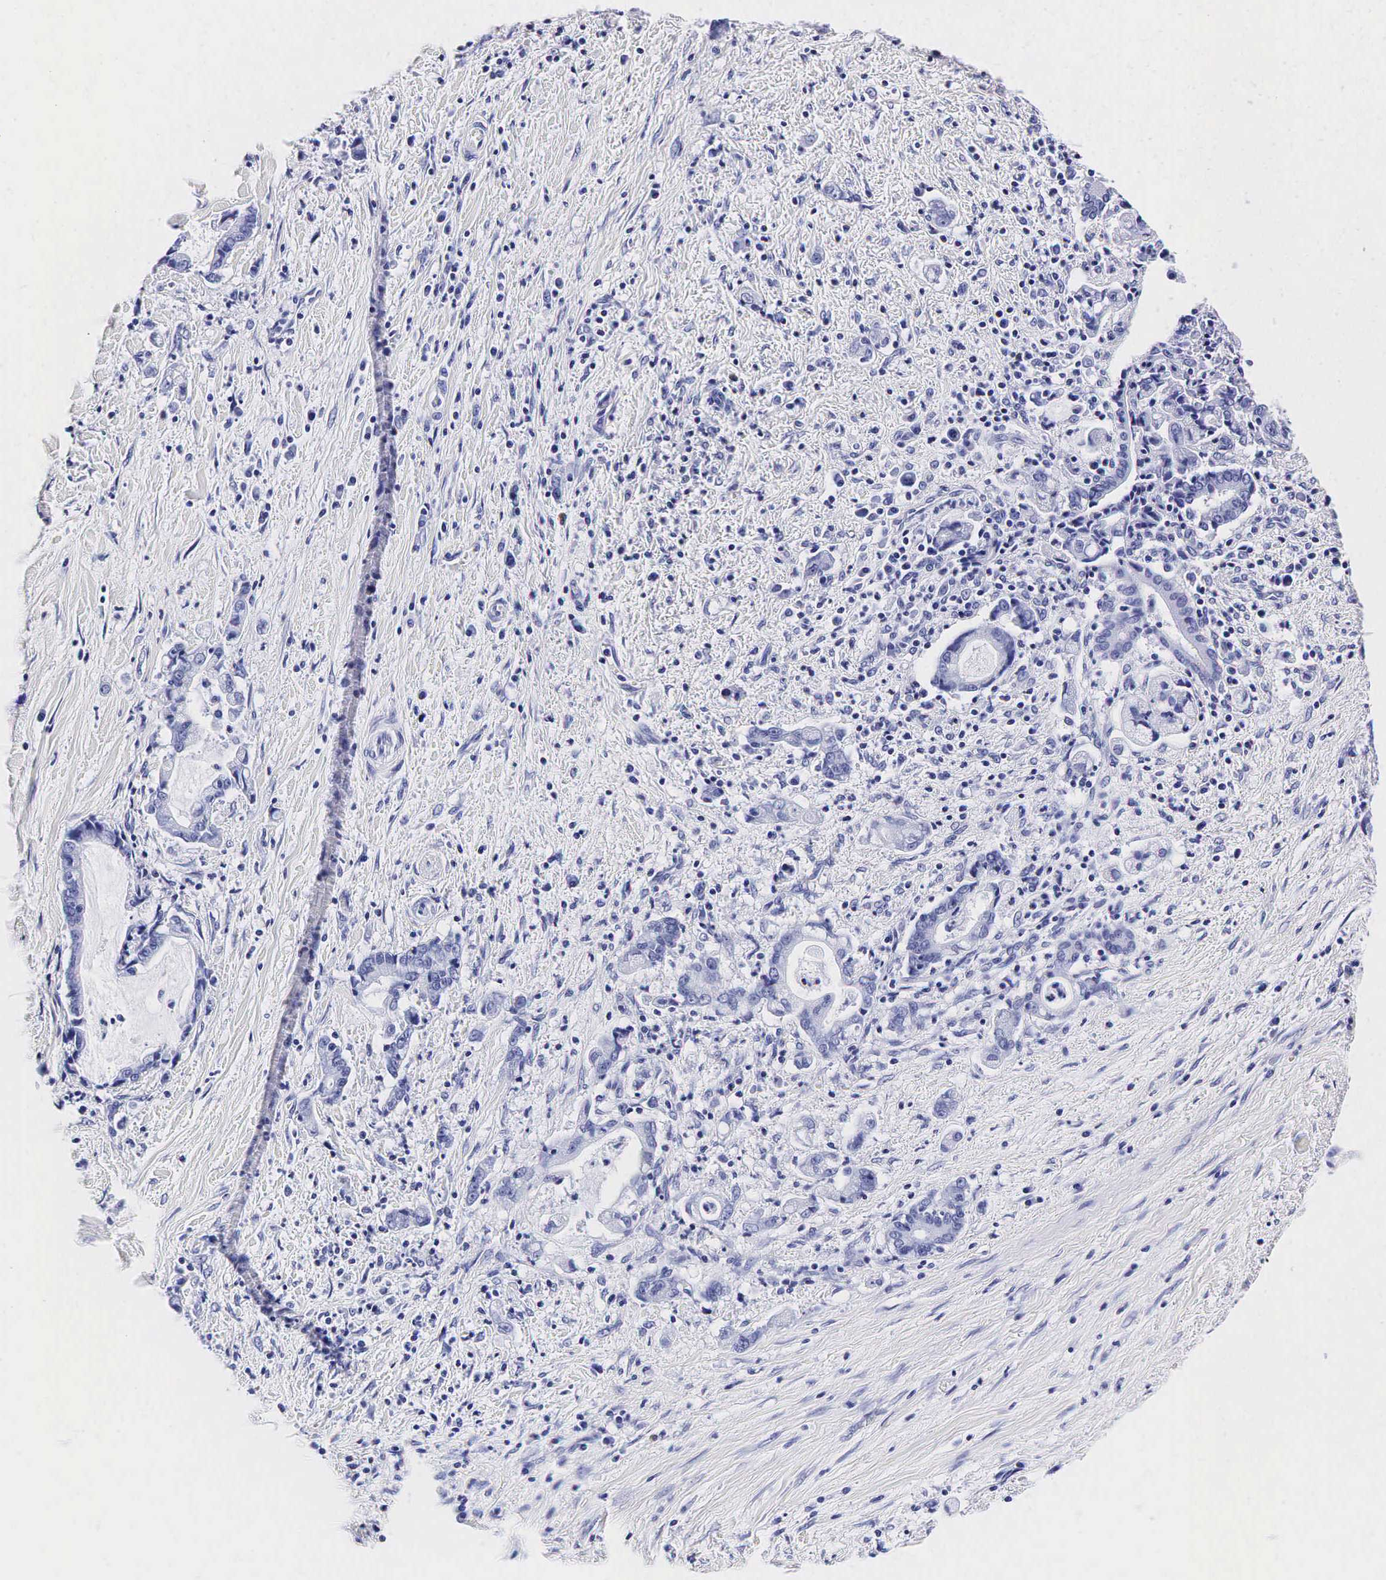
{"staining": {"intensity": "negative", "quantity": "none", "location": "none"}, "tissue": "liver cancer", "cell_type": "Tumor cells", "image_type": "cancer", "snomed": [{"axis": "morphology", "description": "Cholangiocarcinoma"}, {"axis": "topography", "description": "Liver"}], "caption": "An image of human cholangiocarcinoma (liver) is negative for staining in tumor cells. (Brightfield microscopy of DAB immunohistochemistry at high magnification).", "gene": "TG", "patient": {"sex": "male", "age": 57}}